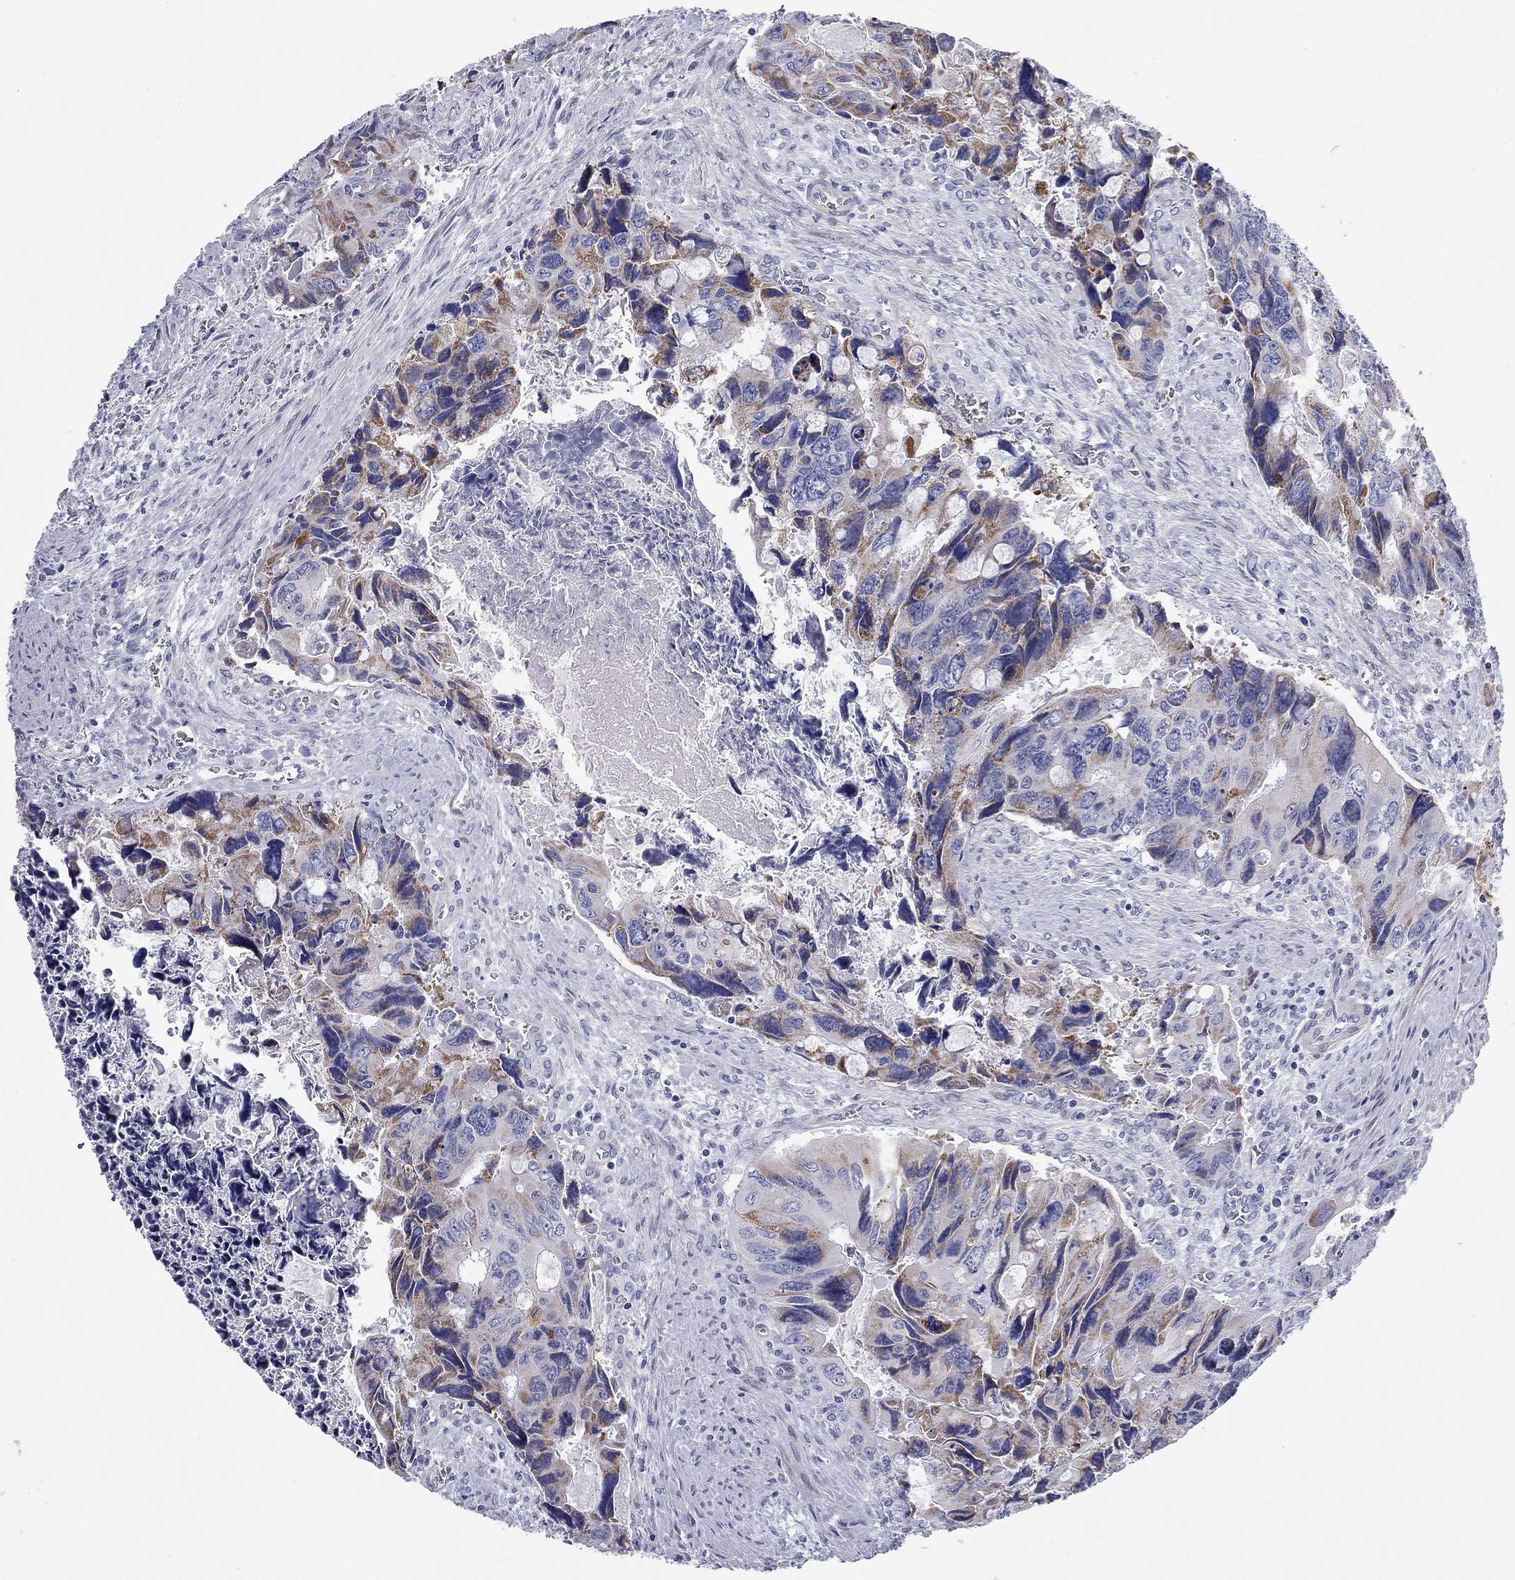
{"staining": {"intensity": "strong", "quantity": "25%-75%", "location": "cytoplasmic/membranous"}, "tissue": "colorectal cancer", "cell_type": "Tumor cells", "image_type": "cancer", "snomed": [{"axis": "morphology", "description": "Adenocarcinoma, NOS"}, {"axis": "topography", "description": "Rectum"}], "caption": "Protein staining demonstrates strong cytoplasmic/membranous expression in about 25%-75% of tumor cells in colorectal cancer.", "gene": "CHI3L2", "patient": {"sex": "male", "age": 62}}